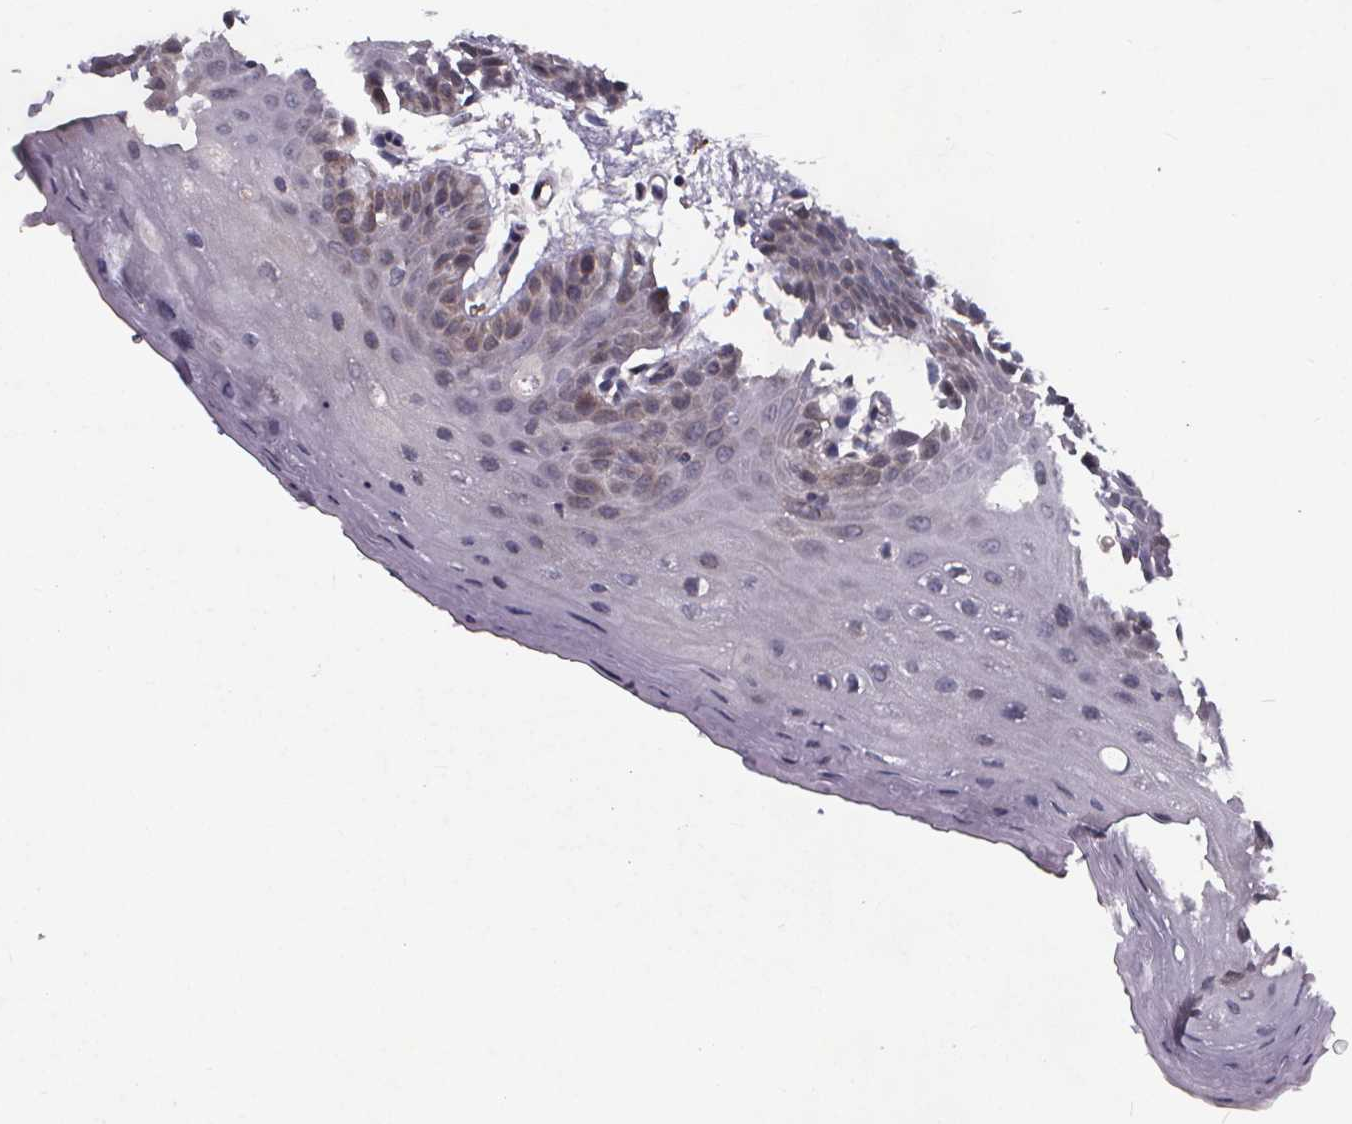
{"staining": {"intensity": "weak", "quantity": "25%-75%", "location": "cytoplasmic/membranous,nuclear"}, "tissue": "oral mucosa", "cell_type": "Squamous epithelial cells", "image_type": "normal", "snomed": [{"axis": "morphology", "description": "Normal tissue, NOS"}, {"axis": "morphology", "description": "Squamous cell carcinoma, NOS"}, {"axis": "topography", "description": "Oral tissue"}, {"axis": "topography", "description": "Head-Neck"}], "caption": "Unremarkable oral mucosa shows weak cytoplasmic/membranous,nuclear staining in about 25%-75% of squamous epithelial cells Immunohistochemistry (ihc) stains the protein in brown and the nuclei are stained blue..", "gene": "FASTKD3", "patient": {"sex": "female", "age": 50}}